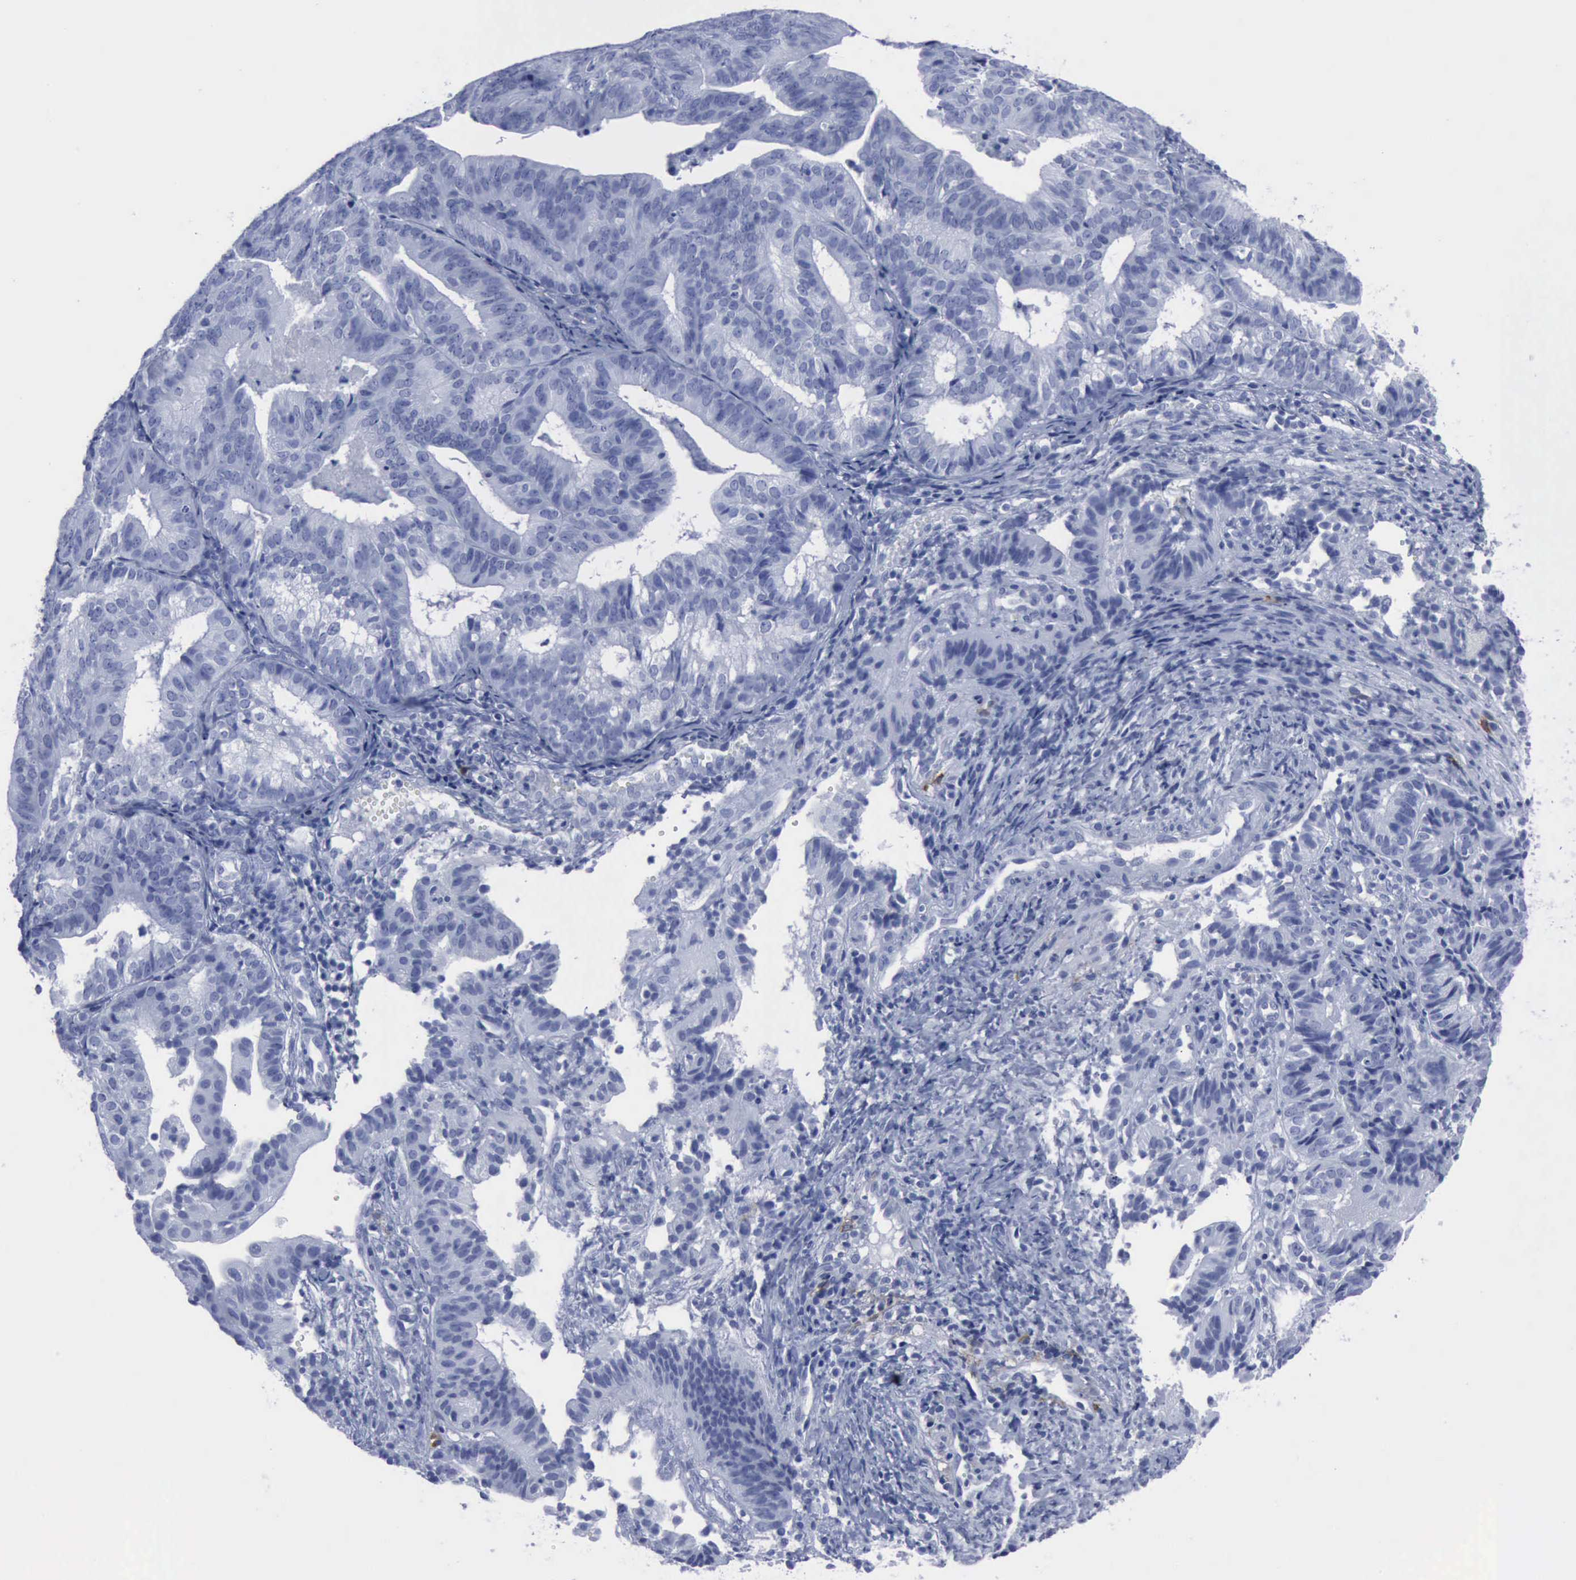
{"staining": {"intensity": "negative", "quantity": "none", "location": "none"}, "tissue": "cervical cancer", "cell_type": "Tumor cells", "image_type": "cancer", "snomed": [{"axis": "morphology", "description": "Adenocarcinoma, NOS"}, {"axis": "topography", "description": "Cervix"}], "caption": "Micrograph shows no protein staining in tumor cells of adenocarcinoma (cervical) tissue.", "gene": "NGFR", "patient": {"sex": "female", "age": 60}}